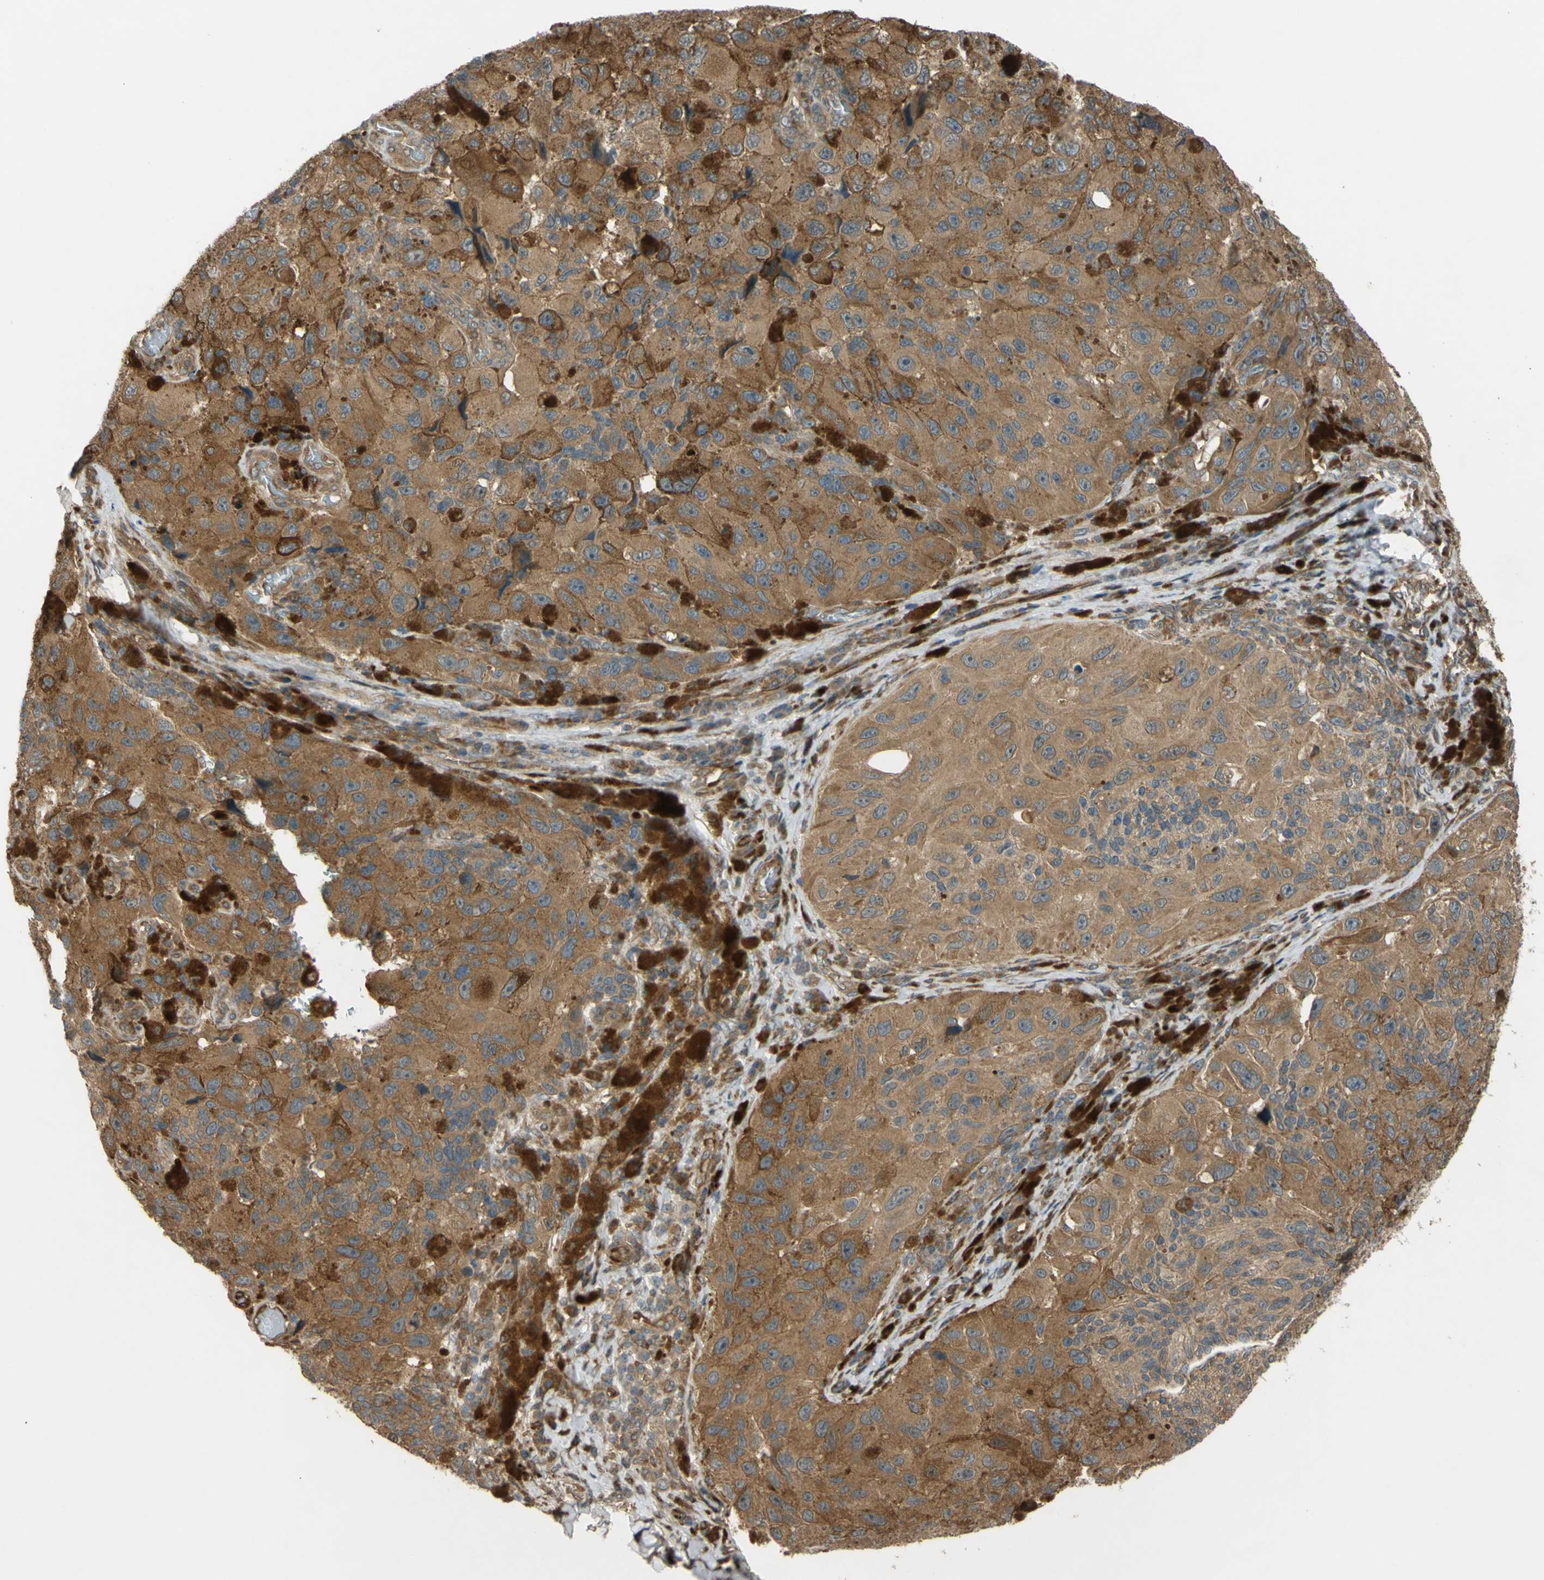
{"staining": {"intensity": "moderate", "quantity": ">75%", "location": "cytoplasmic/membranous"}, "tissue": "melanoma", "cell_type": "Tumor cells", "image_type": "cancer", "snomed": [{"axis": "morphology", "description": "Malignant melanoma, NOS"}, {"axis": "topography", "description": "Skin"}], "caption": "Immunohistochemistry histopathology image of neoplastic tissue: melanoma stained using immunohistochemistry displays medium levels of moderate protein expression localized specifically in the cytoplasmic/membranous of tumor cells, appearing as a cytoplasmic/membranous brown color.", "gene": "FLII", "patient": {"sex": "female", "age": 73}}